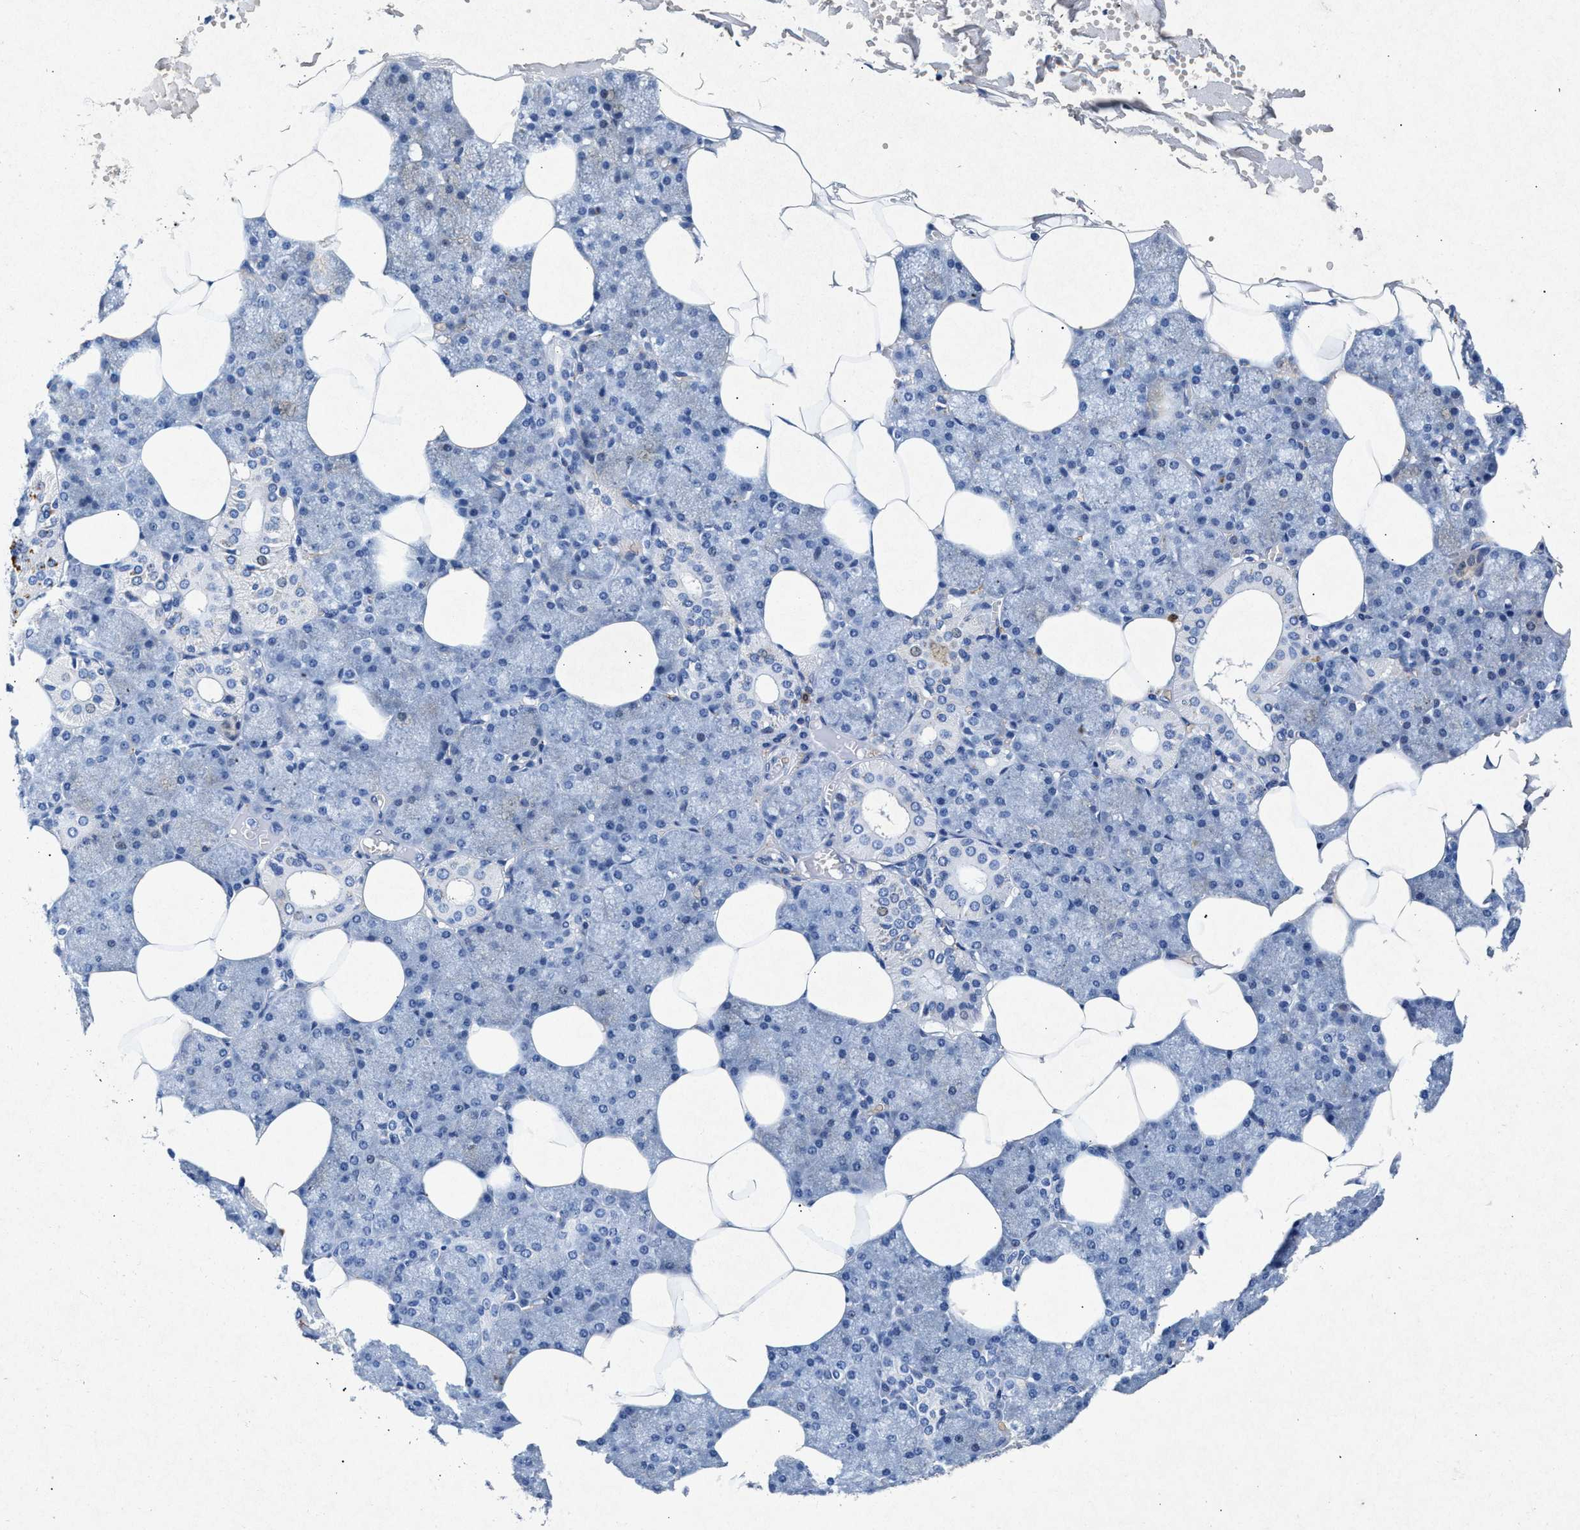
{"staining": {"intensity": "moderate", "quantity": "<25%", "location": "cytoplasmic/membranous"}, "tissue": "salivary gland", "cell_type": "Glandular cells", "image_type": "normal", "snomed": [{"axis": "morphology", "description": "Normal tissue, NOS"}, {"axis": "topography", "description": "Salivary gland"}], "caption": "High-magnification brightfield microscopy of normal salivary gland stained with DAB (3,3'-diaminobenzidine) (brown) and counterstained with hematoxylin (blue). glandular cells exhibit moderate cytoplasmic/membranous staining is present in approximately<25% of cells. The protein of interest is shown in brown color, while the nuclei are stained blue.", "gene": "MAP6", "patient": {"sex": "male", "age": 62}}